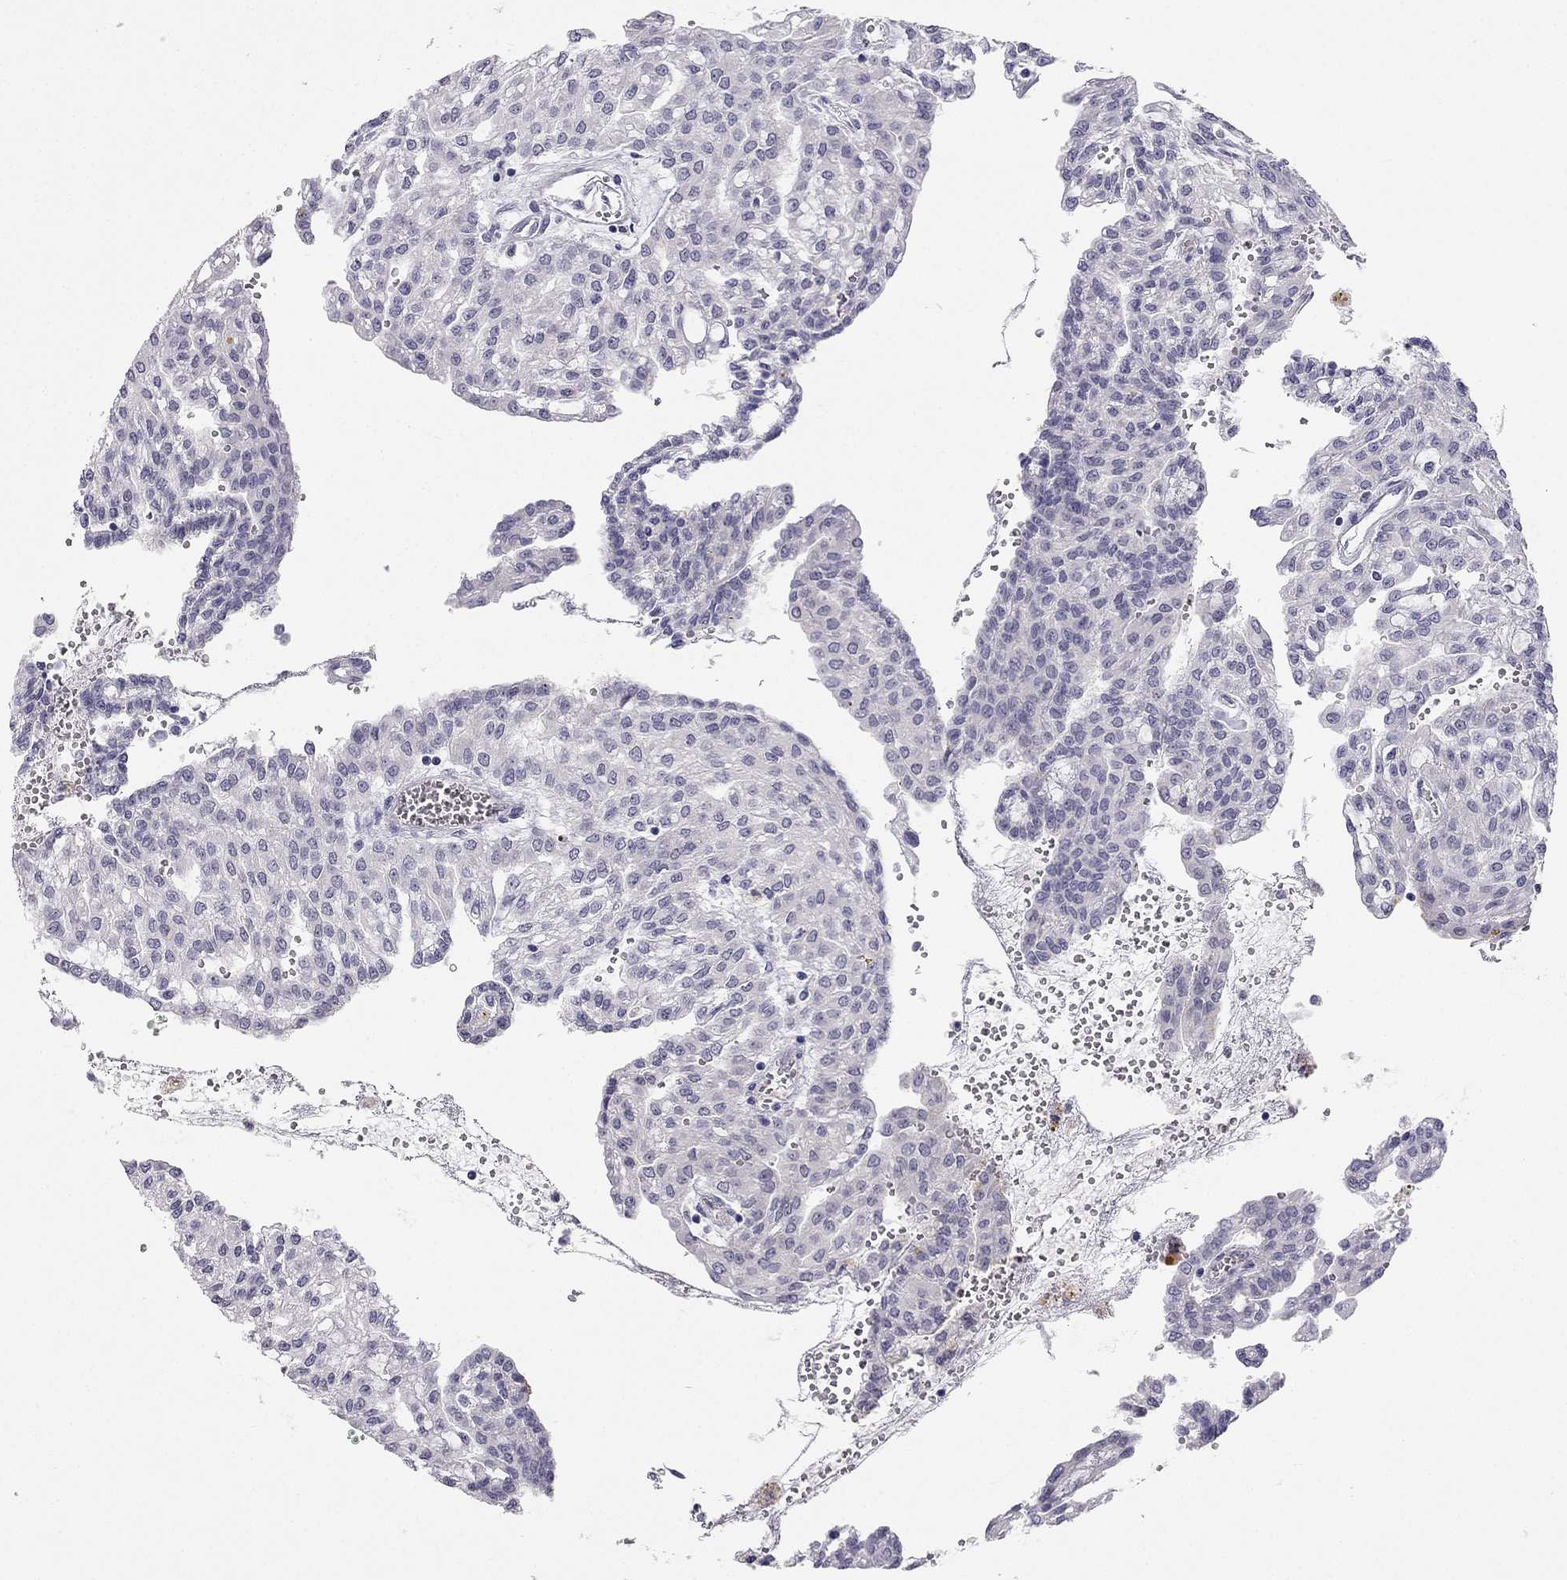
{"staining": {"intensity": "negative", "quantity": "none", "location": "none"}, "tissue": "renal cancer", "cell_type": "Tumor cells", "image_type": "cancer", "snomed": [{"axis": "morphology", "description": "Adenocarcinoma, NOS"}, {"axis": "topography", "description": "Kidney"}], "caption": "The image demonstrates no staining of tumor cells in adenocarcinoma (renal).", "gene": "C16orf89", "patient": {"sex": "male", "age": 63}}